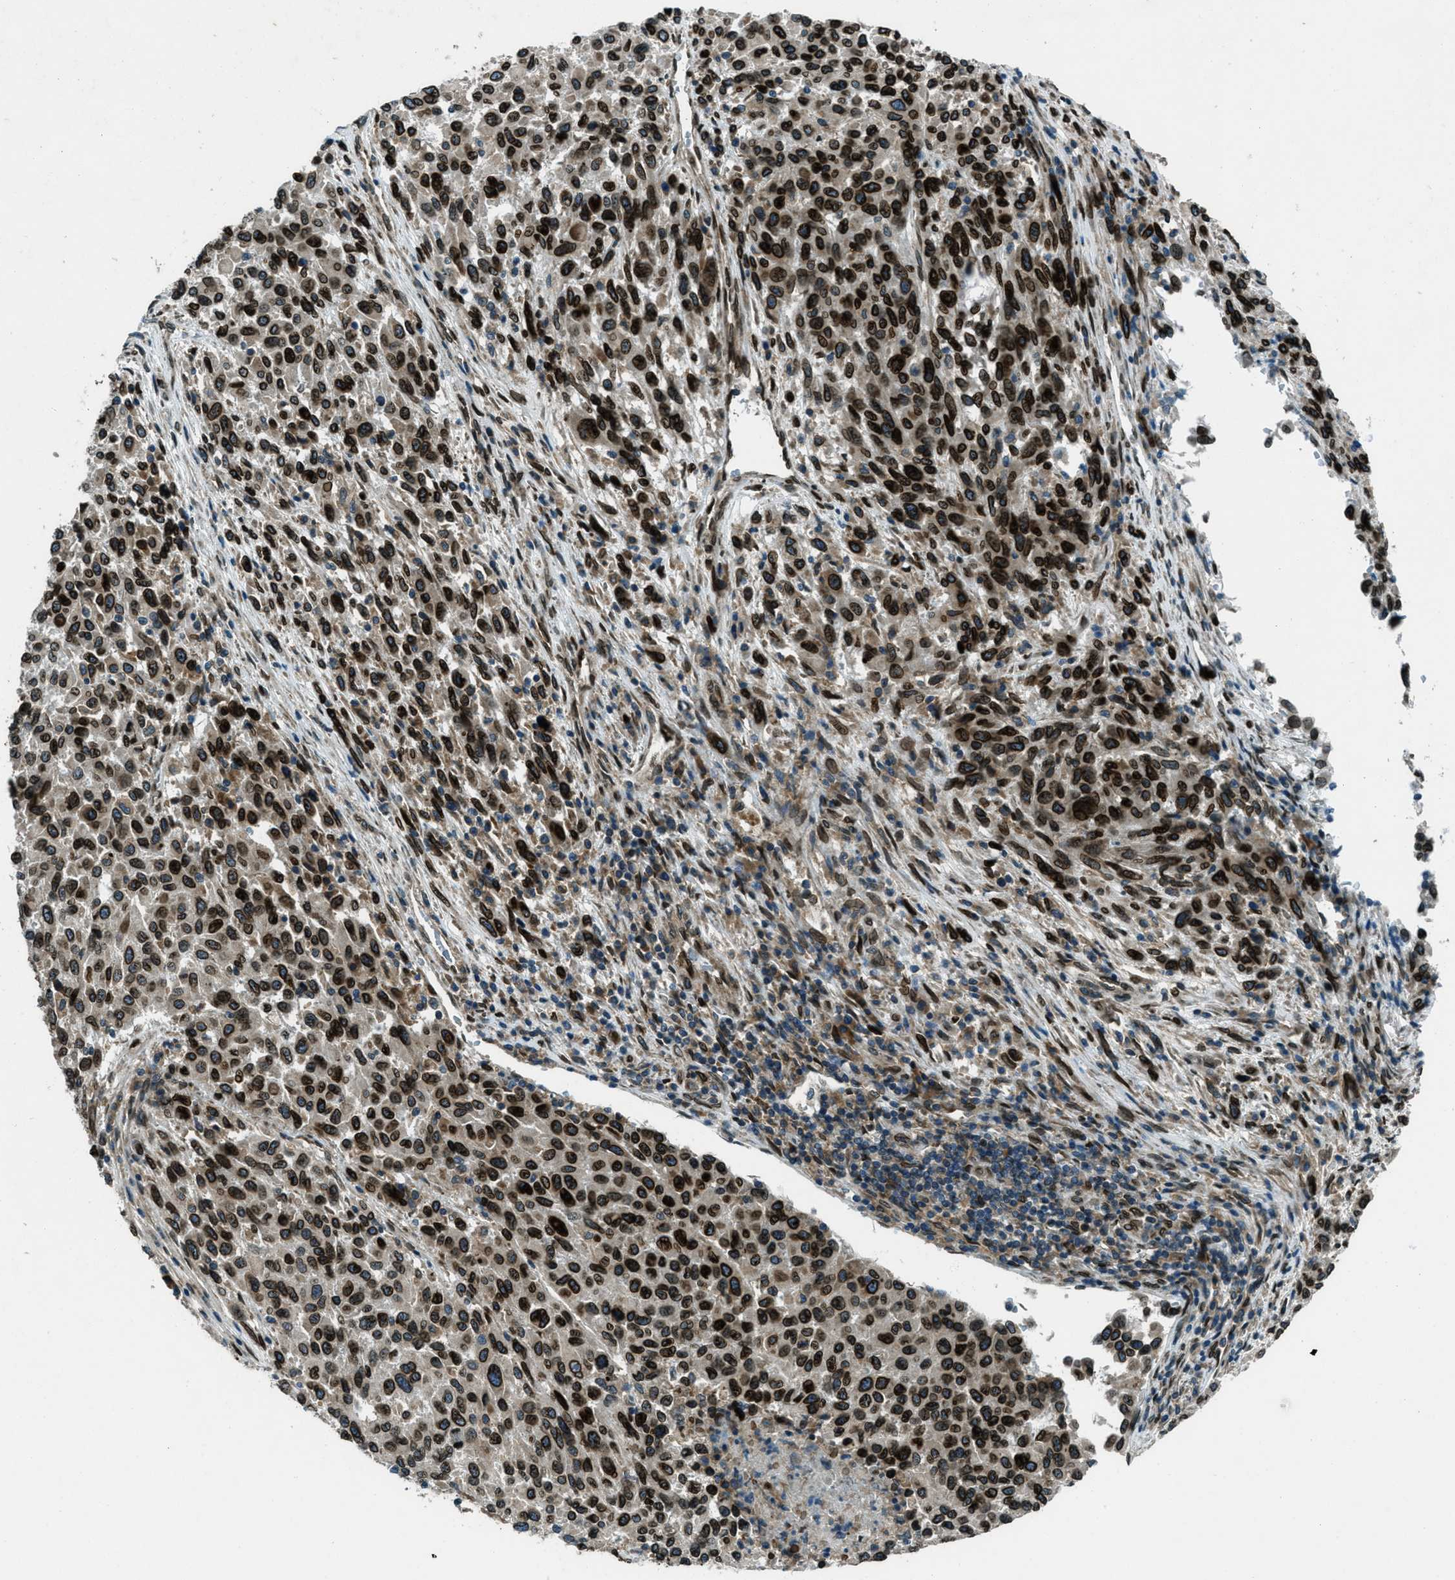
{"staining": {"intensity": "strong", "quantity": ">75%", "location": "cytoplasmic/membranous,nuclear"}, "tissue": "melanoma", "cell_type": "Tumor cells", "image_type": "cancer", "snomed": [{"axis": "morphology", "description": "Malignant melanoma, Metastatic site"}, {"axis": "topography", "description": "Lymph node"}], "caption": "Melanoma stained for a protein demonstrates strong cytoplasmic/membranous and nuclear positivity in tumor cells.", "gene": "LEMD2", "patient": {"sex": "male", "age": 61}}